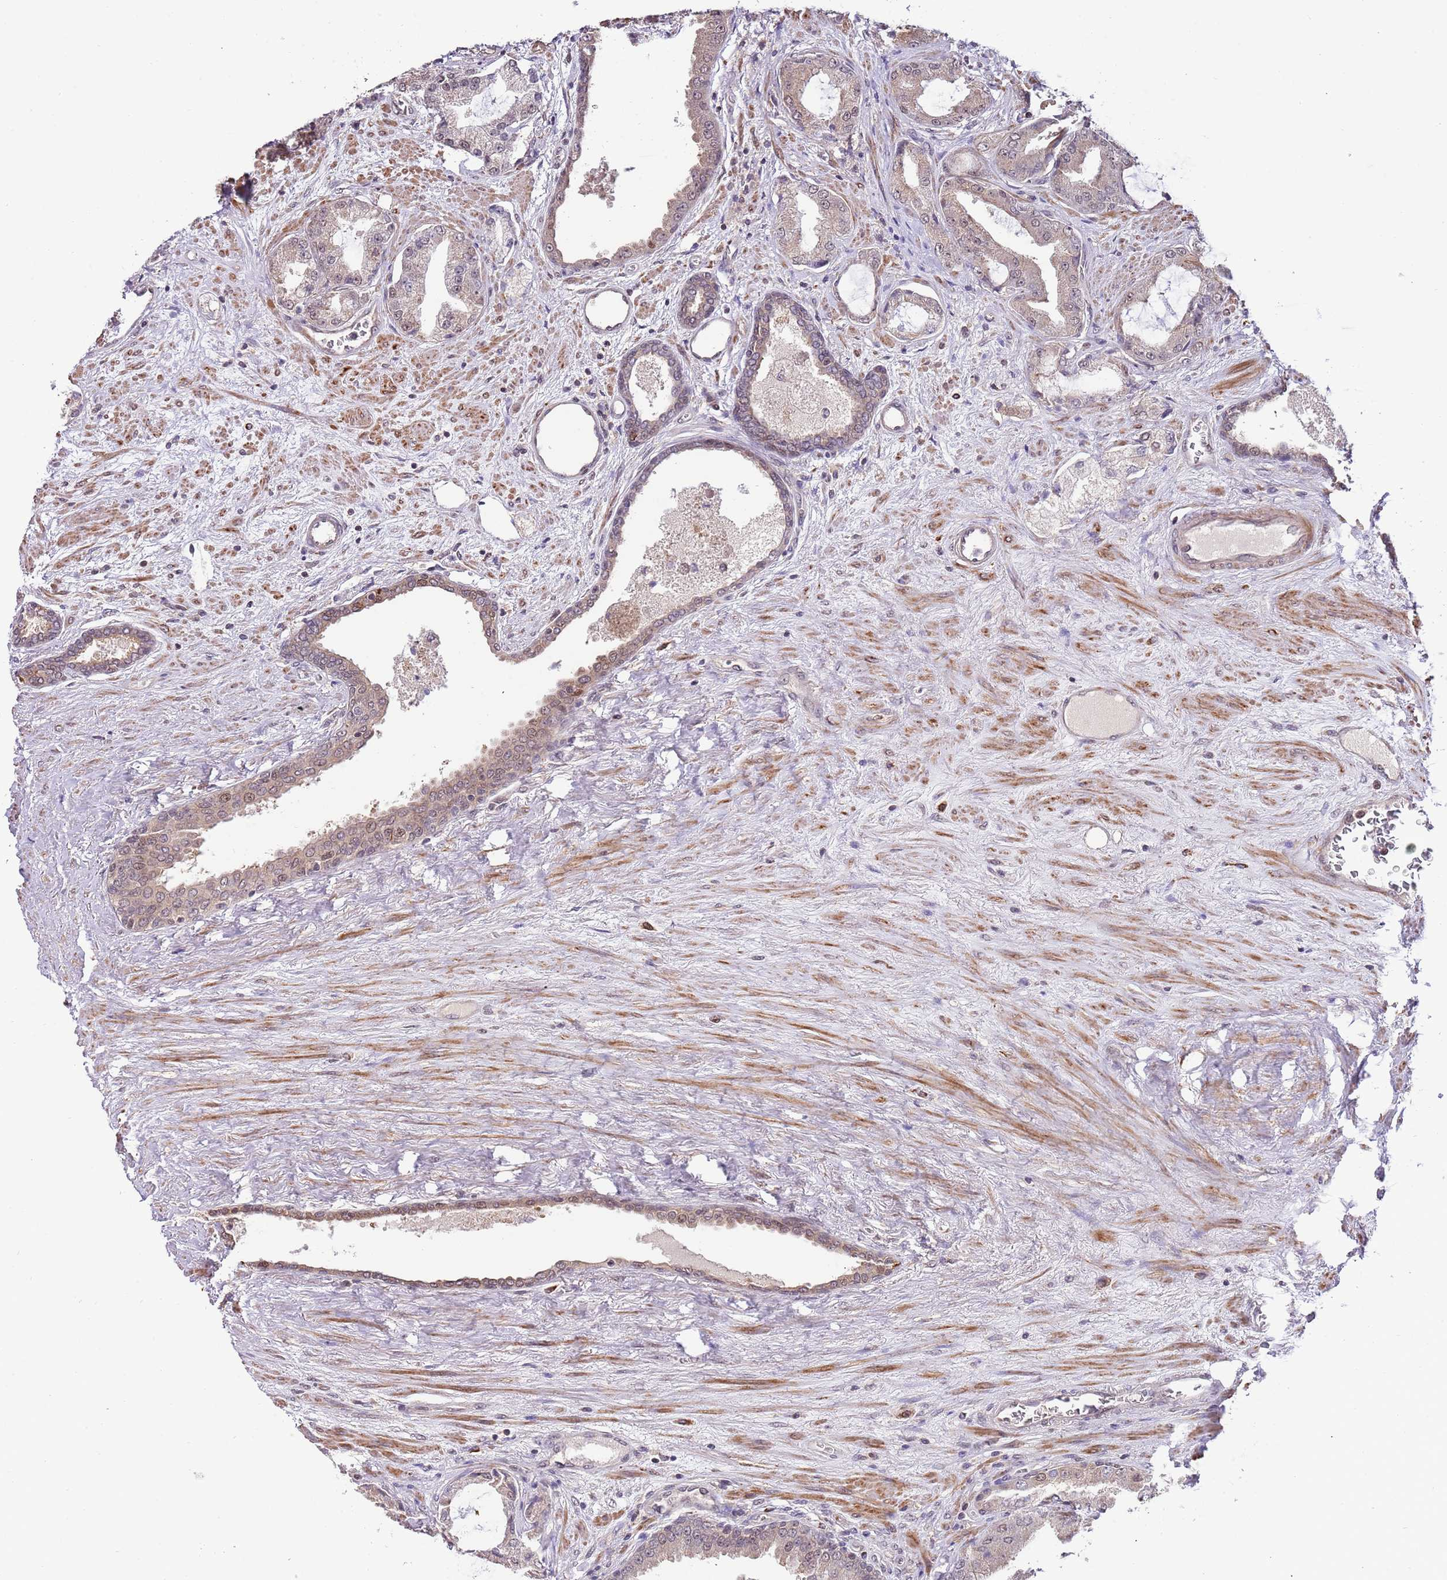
{"staining": {"intensity": "weak", "quantity": "<25%", "location": "cytoplasmic/membranous,nuclear"}, "tissue": "prostate cancer", "cell_type": "Tumor cells", "image_type": "cancer", "snomed": [{"axis": "morphology", "description": "Adenocarcinoma, High grade"}, {"axis": "topography", "description": "Prostate"}], "caption": "Tumor cells are negative for protein expression in human prostate cancer (adenocarcinoma (high-grade)). (Stains: DAB immunohistochemistry with hematoxylin counter stain, Microscopy: brightfield microscopy at high magnification).", "gene": "RIF1", "patient": {"sex": "male", "age": 68}}